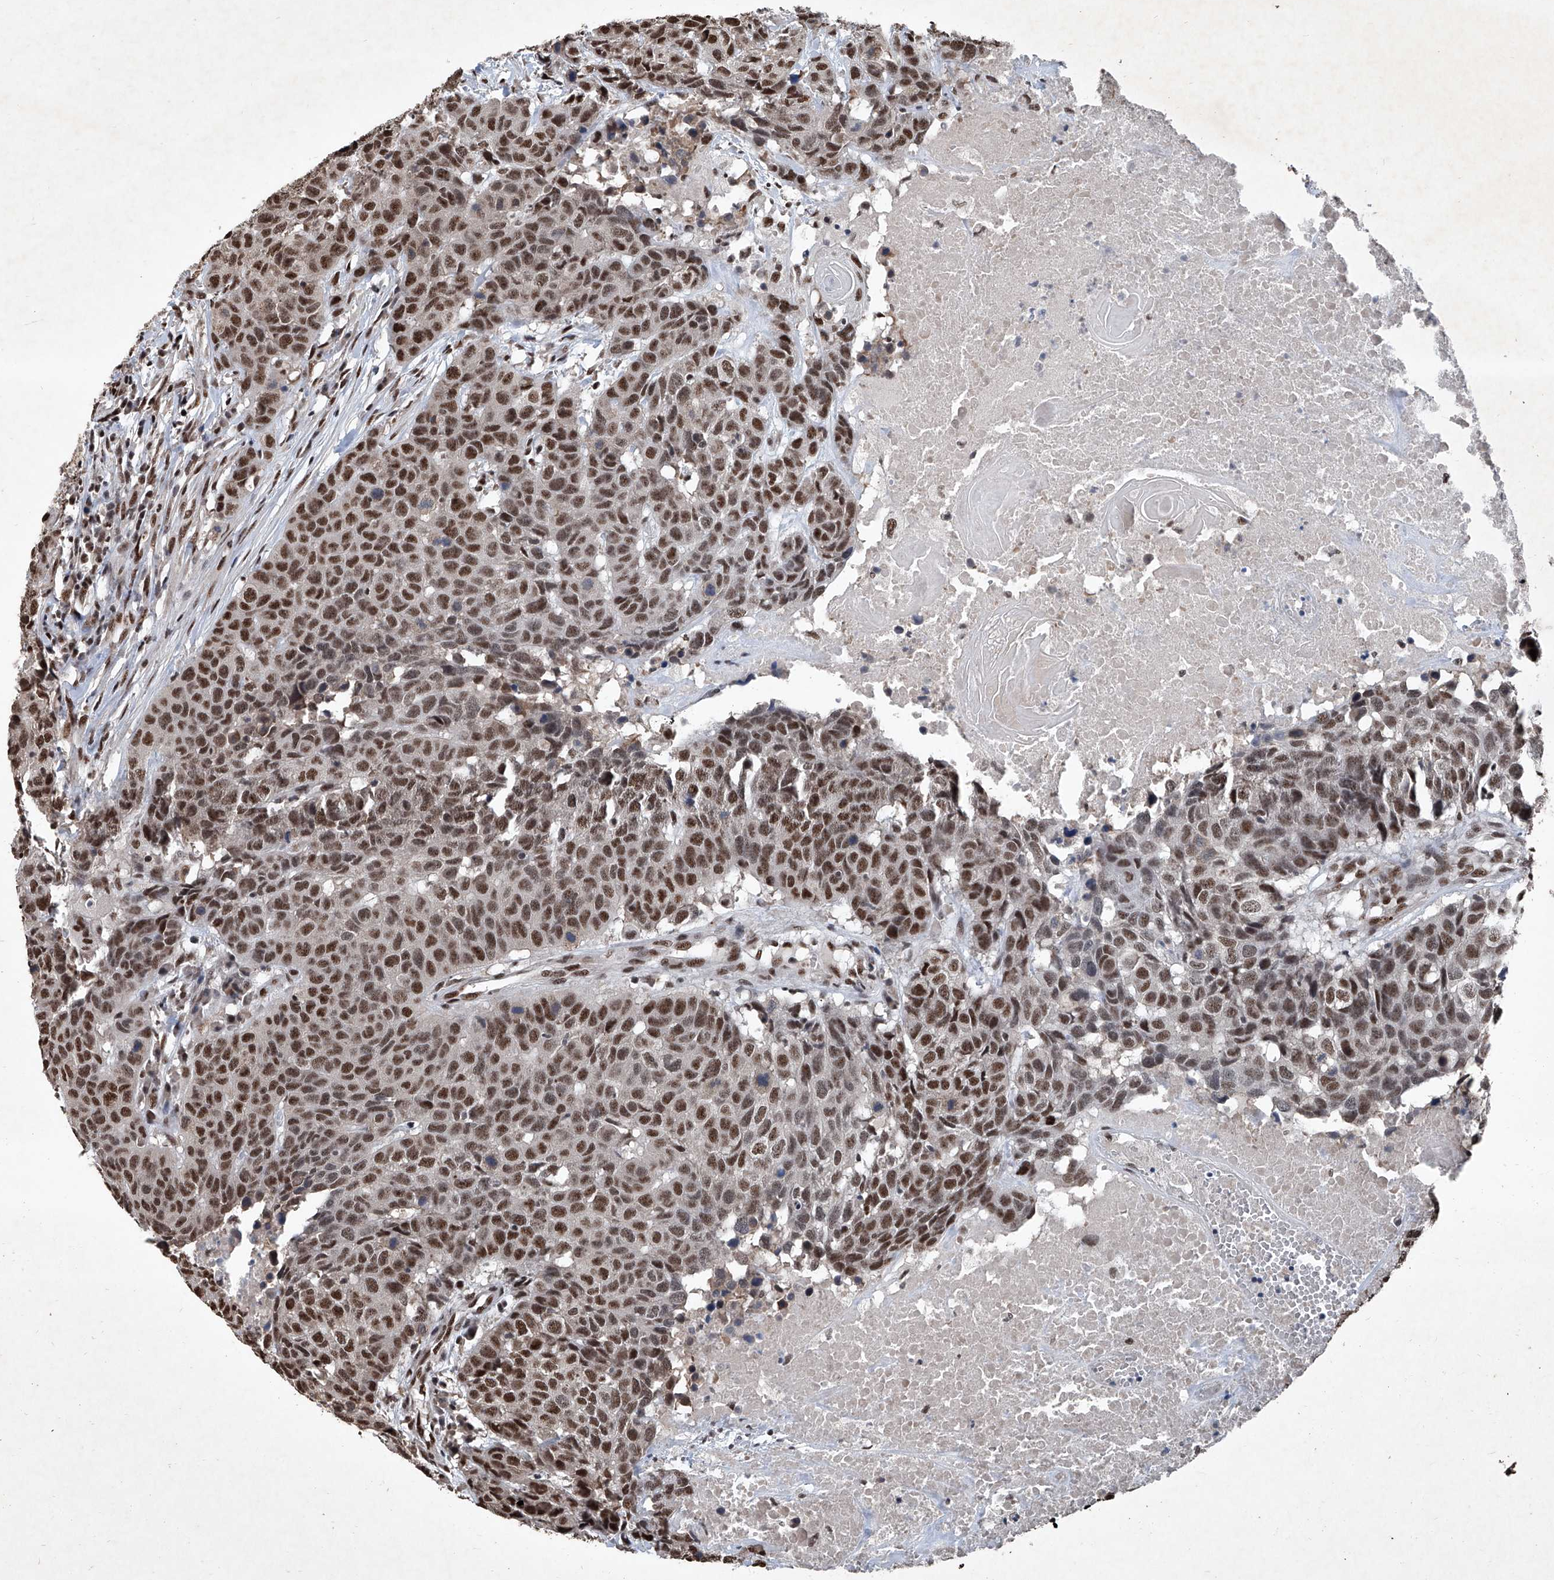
{"staining": {"intensity": "moderate", "quantity": ">75%", "location": "nuclear"}, "tissue": "head and neck cancer", "cell_type": "Tumor cells", "image_type": "cancer", "snomed": [{"axis": "morphology", "description": "Squamous cell carcinoma, NOS"}, {"axis": "topography", "description": "Head-Neck"}], "caption": "High-magnification brightfield microscopy of squamous cell carcinoma (head and neck) stained with DAB (brown) and counterstained with hematoxylin (blue). tumor cells exhibit moderate nuclear staining is appreciated in about>75% of cells. The protein of interest is shown in brown color, while the nuclei are stained blue.", "gene": "DDX39B", "patient": {"sex": "male", "age": 66}}